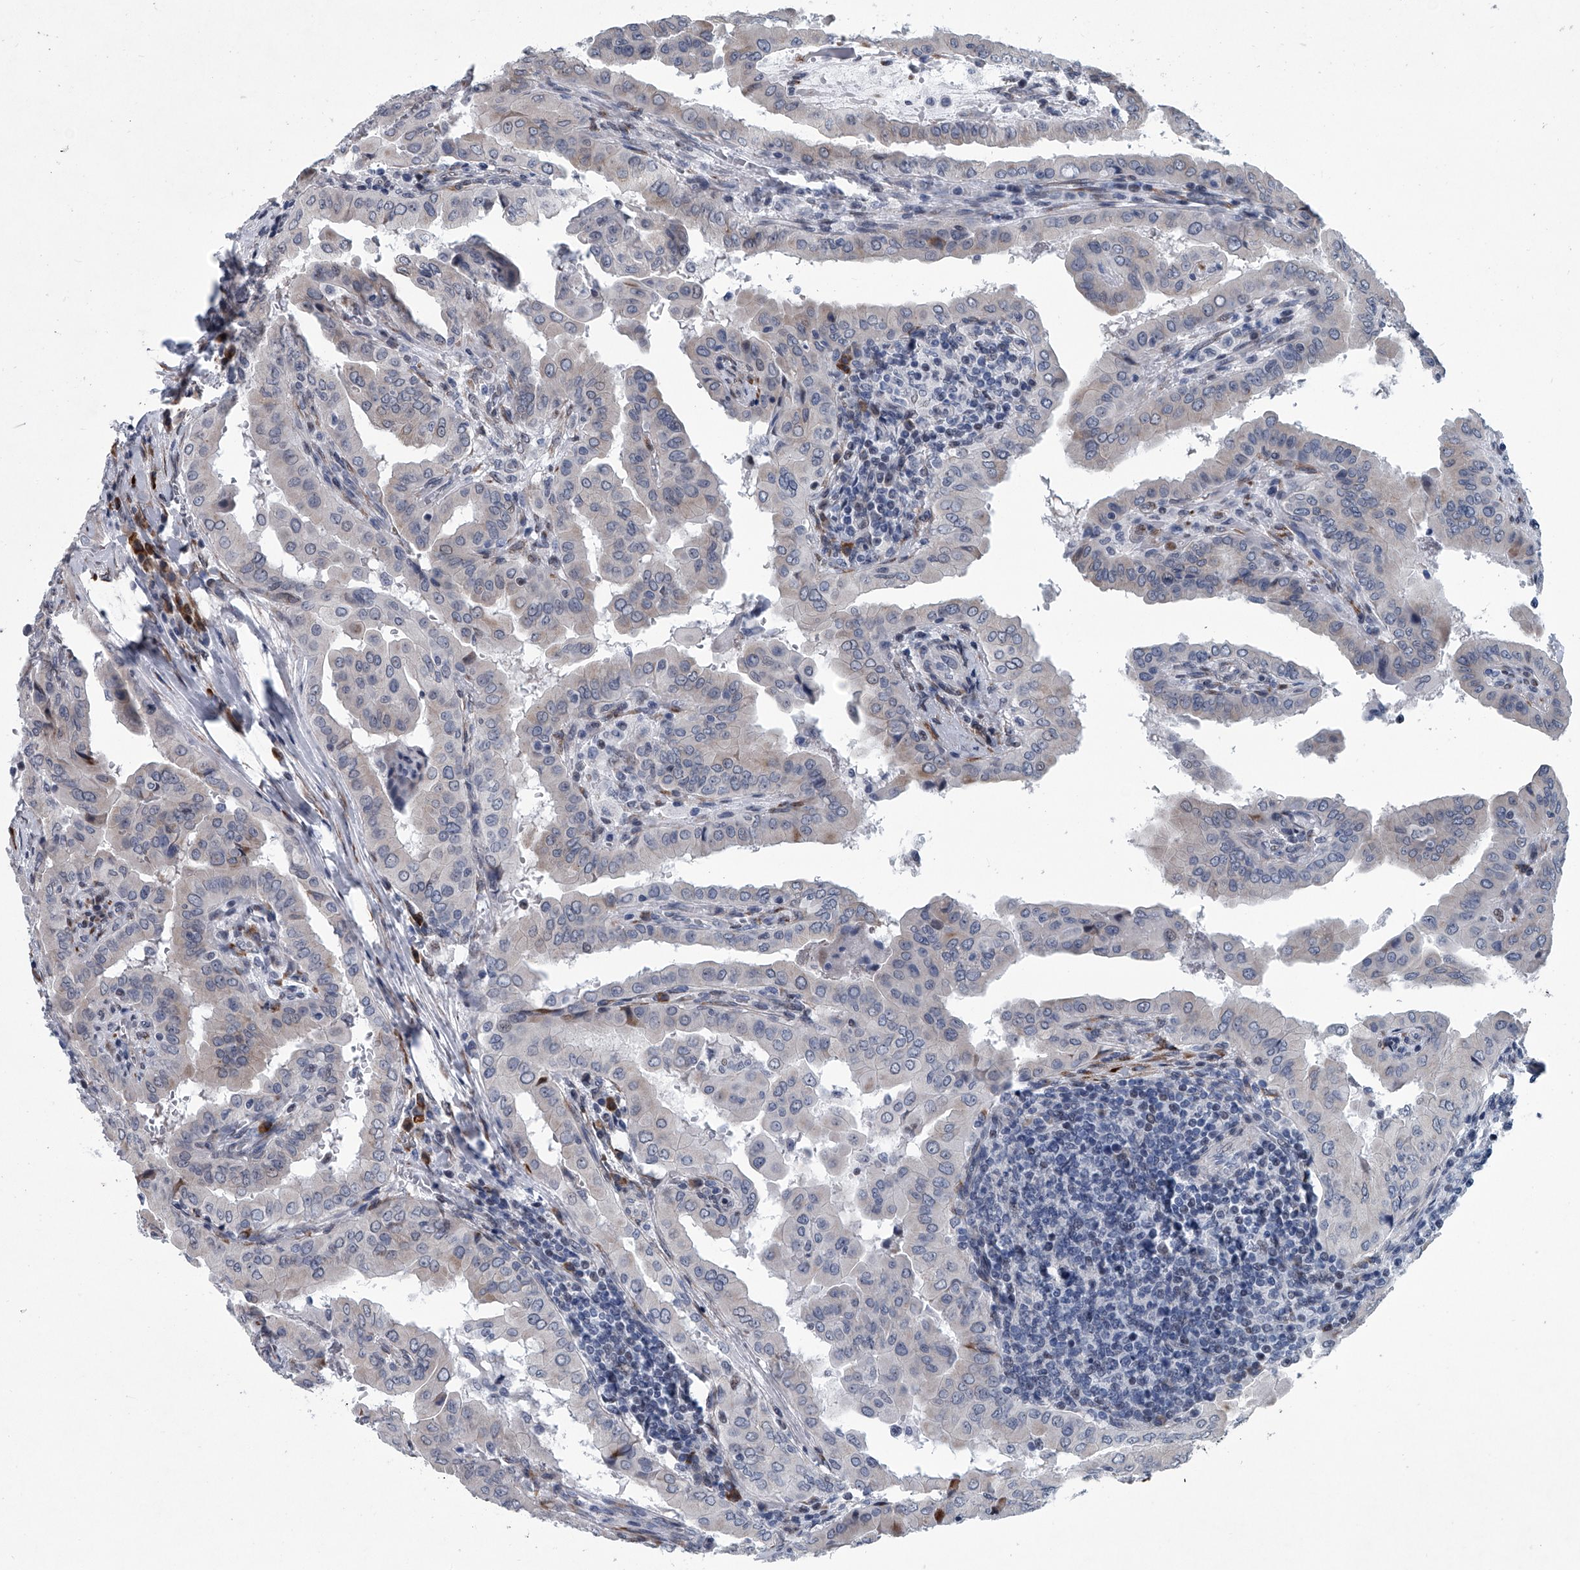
{"staining": {"intensity": "negative", "quantity": "none", "location": "none"}, "tissue": "thyroid cancer", "cell_type": "Tumor cells", "image_type": "cancer", "snomed": [{"axis": "morphology", "description": "Papillary adenocarcinoma, NOS"}, {"axis": "topography", "description": "Thyroid gland"}], "caption": "Papillary adenocarcinoma (thyroid) stained for a protein using immunohistochemistry (IHC) exhibits no expression tumor cells.", "gene": "PPP2R5D", "patient": {"sex": "male", "age": 33}}